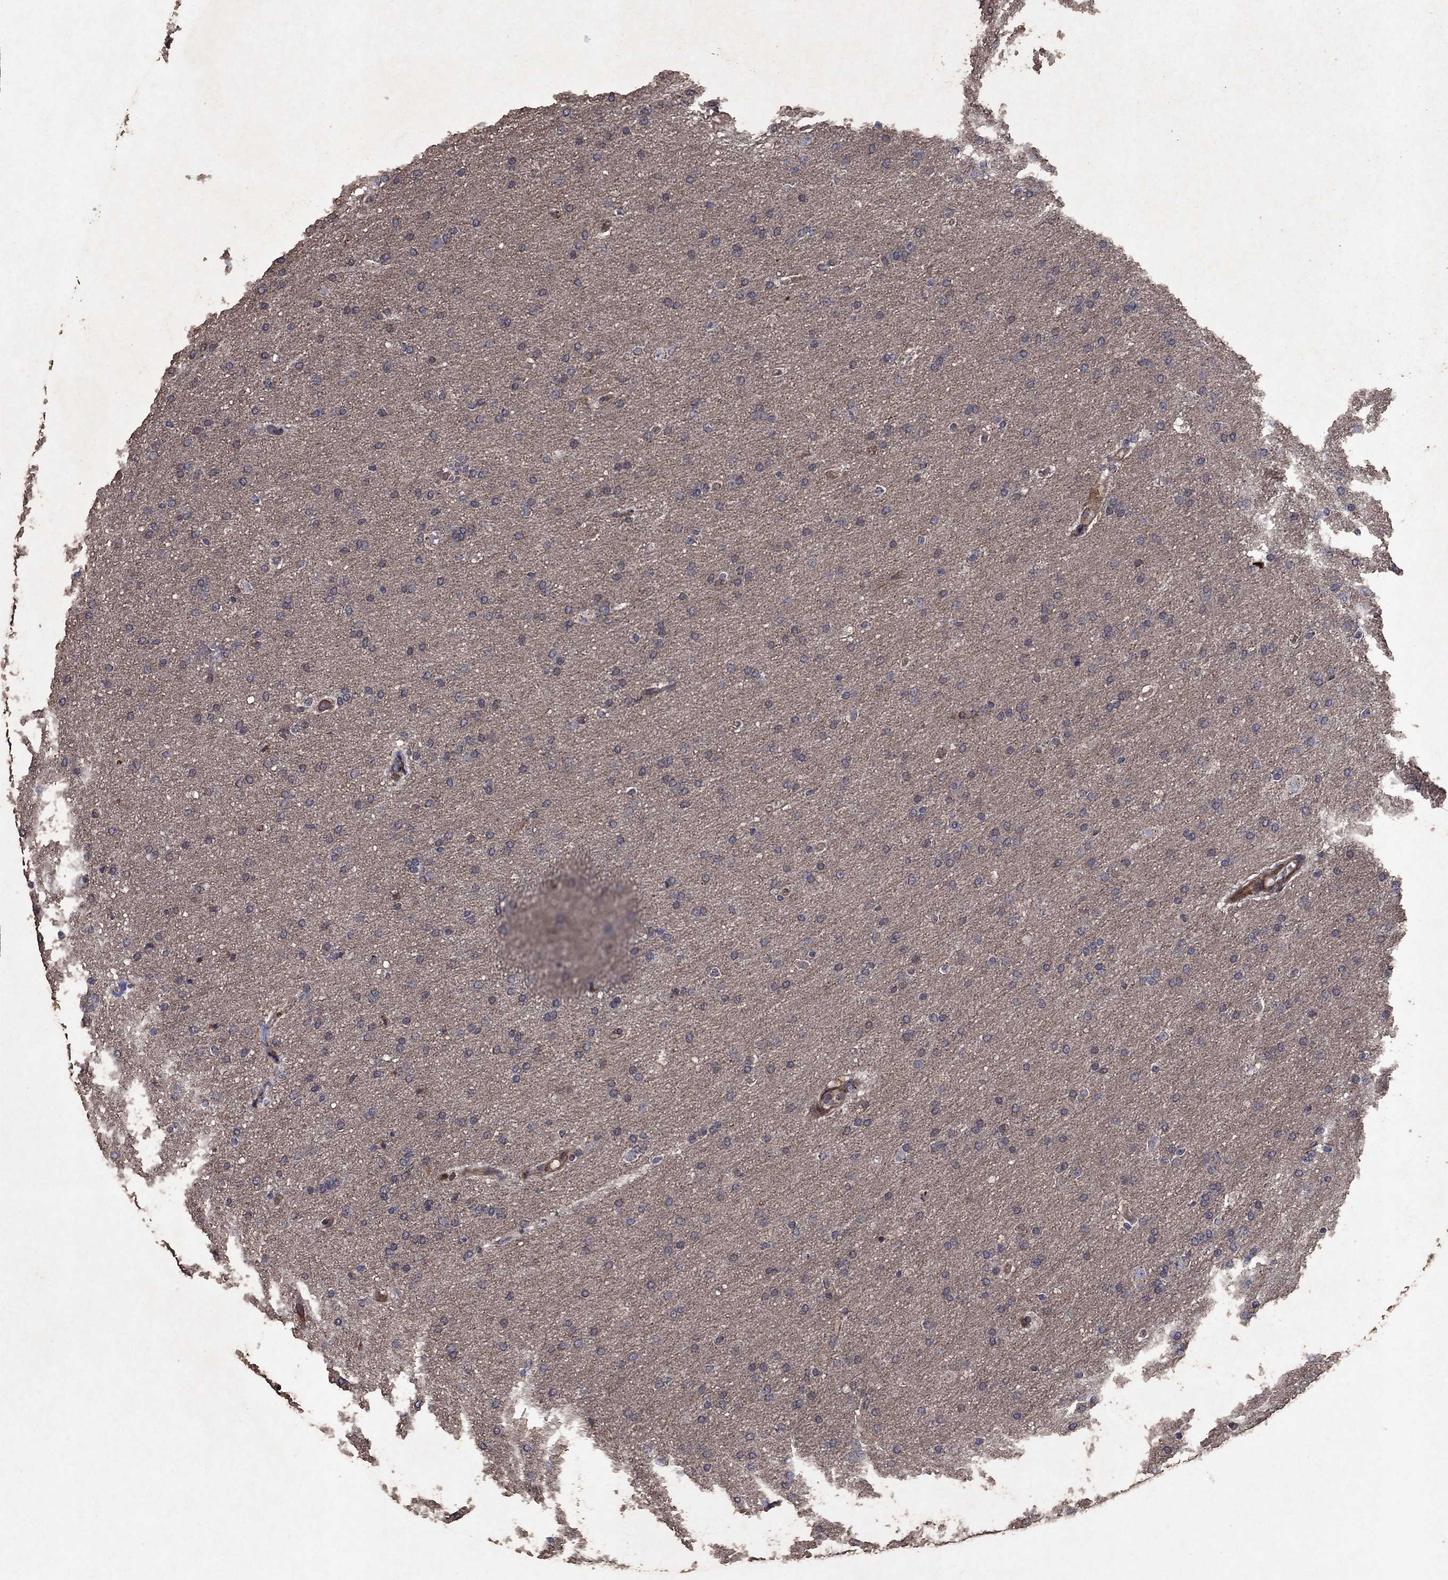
{"staining": {"intensity": "negative", "quantity": "none", "location": "none"}, "tissue": "glioma", "cell_type": "Tumor cells", "image_type": "cancer", "snomed": [{"axis": "morphology", "description": "Glioma, malignant, Low grade"}, {"axis": "topography", "description": "Brain"}], "caption": "DAB (3,3'-diaminobenzidine) immunohistochemical staining of human low-grade glioma (malignant) exhibits no significant staining in tumor cells.", "gene": "FRG1", "patient": {"sex": "female", "age": 37}}